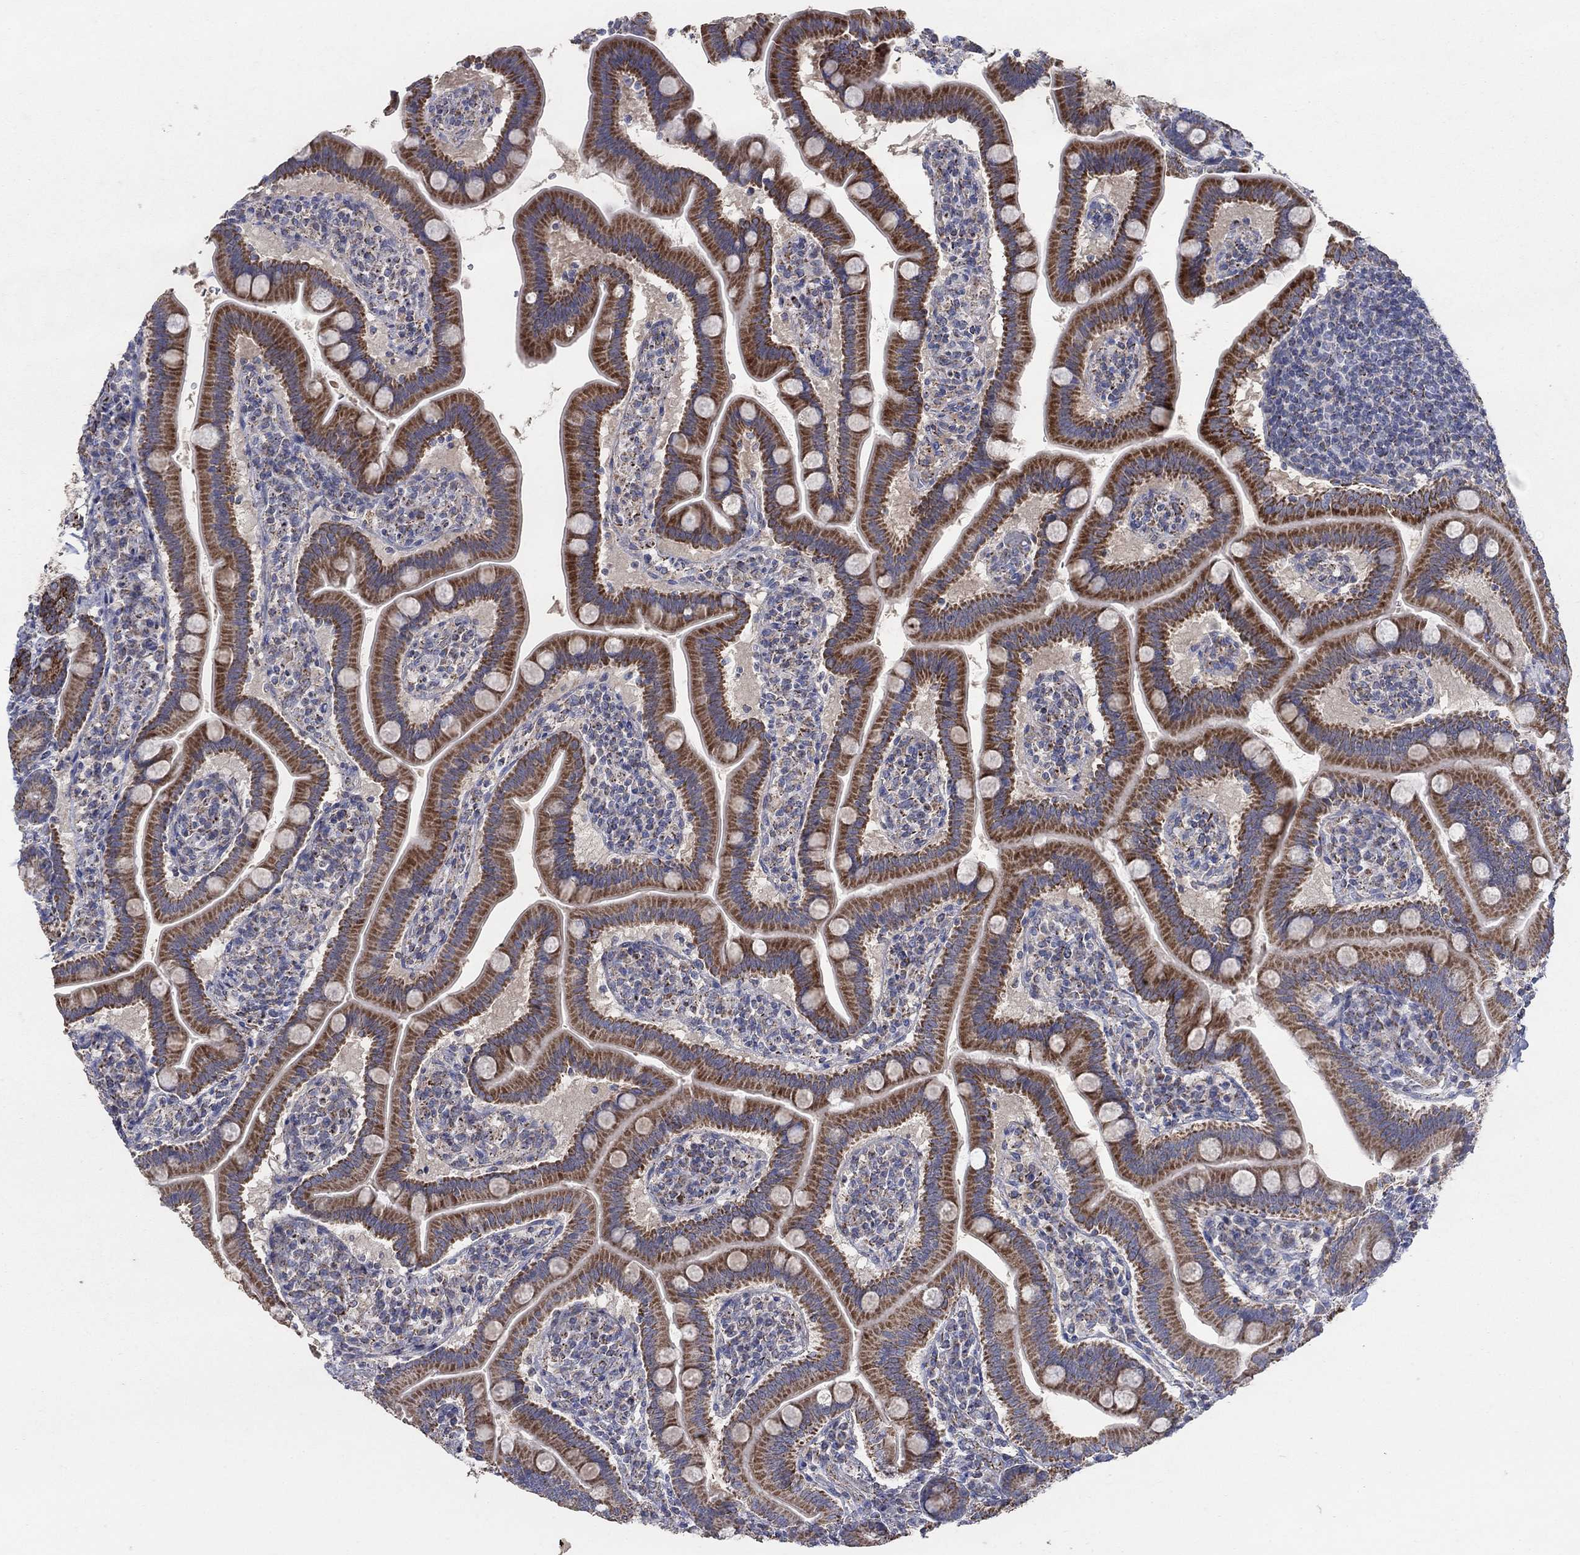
{"staining": {"intensity": "strong", "quantity": "25%-75%", "location": "cytoplasmic/membranous"}, "tissue": "small intestine", "cell_type": "Glandular cells", "image_type": "normal", "snomed": [{"axis": "morphology", "description": "Normal tissue, NOS"}, {"axis": "topography", "description": "Small intestine"}], "caption": "Human small intestine stained for a protein (brown) reveals strong cytoplasmic/membranous positive positivity in about 25%-75% of glandular cells.", "gene": "PNPLA2", "patient": {"sex": "male", "age": 66}}